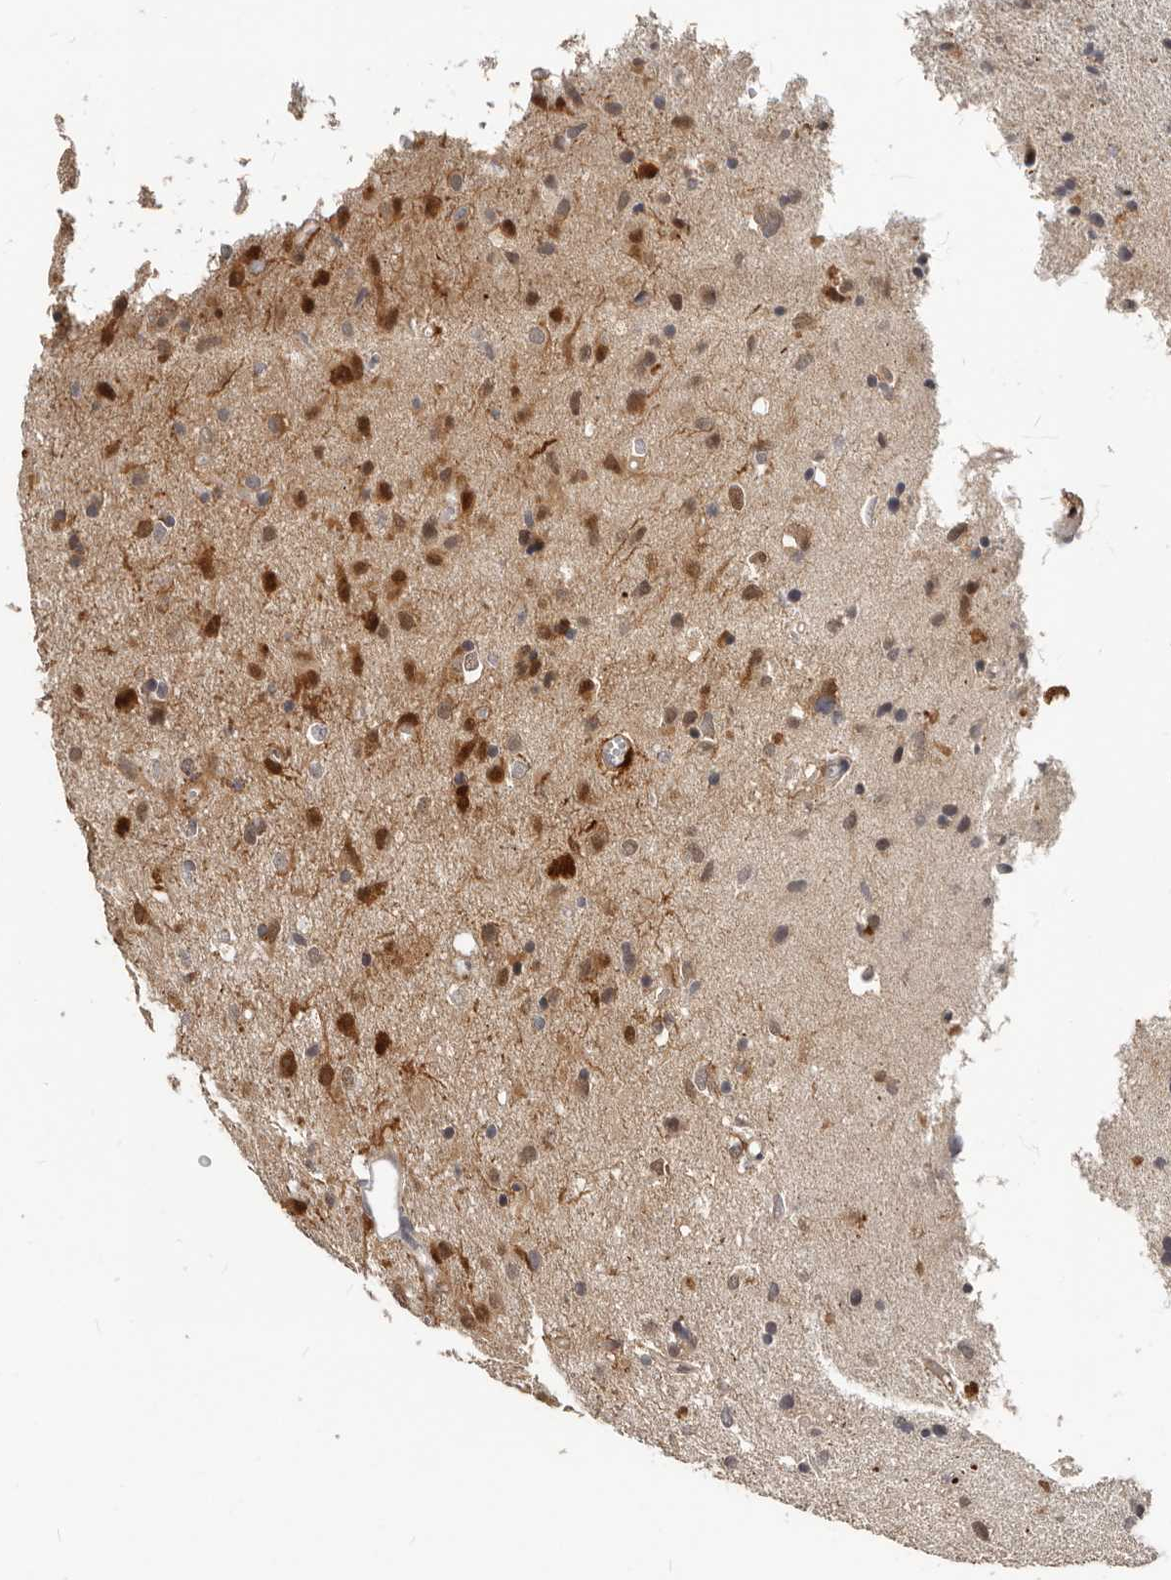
{"staining": {"intensity": "moderate", "quantity": "<25%", "location": "nuclear"}, "tissue": "glioma", "cell_type": "Tumor cells", "image_type": "cancer", "snomed": [{"axis": "morphology", "description": "Glioma, malignant, Low grade"}, {"axis": "topography", "description": "Brain"}], "caption": "Glioma was stained to show a protein in brown. There is low levels of moderate nuclear staining in about <25% of tumor cells. Using DAB (brown) and hematoxylin (blue) stains, captured at high magnification using brightfield microscopy.", "gene": "APOL6", "patient": {"sex": "male", "age": 77}}